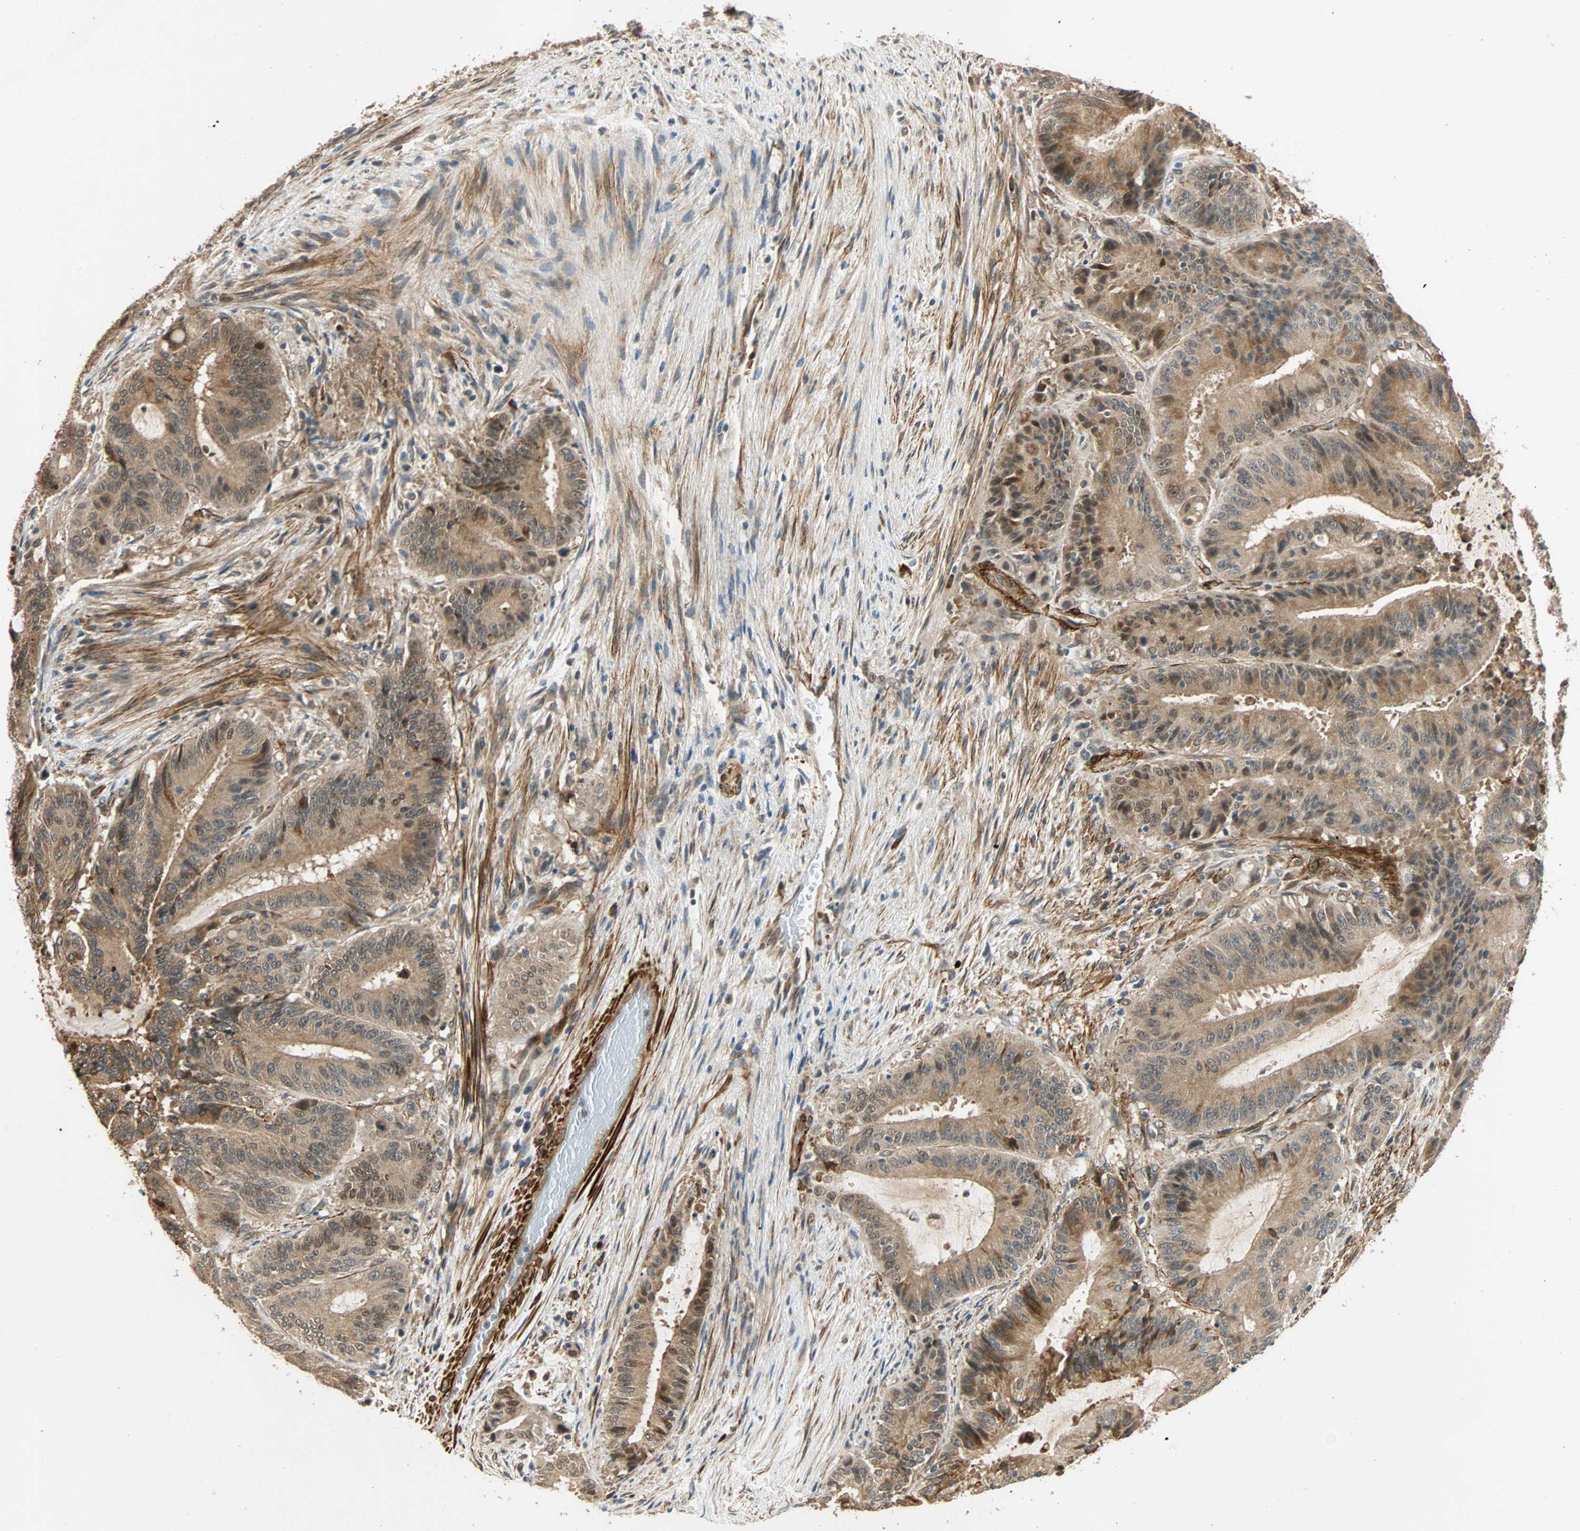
{"staining": {"intensity": "moderate", "quantity": ">75%", "location": "cytoplasmic/membranous,nuclear"}, "tissue": "liver cancer", "cell_type": "Tumor cells", "image_type": "cancer", "snomed": [{"axis": "morphology", "description": "Cholangiocarcinoma"}, {"axis": "topography", "description": "Liver"}], "caption": "Brown immunohistochemical staining in human liver cholangiocarcinoma exhibits moderate cytoplasmic/membranous and nuclear positivity in approximately >75% of tumor cells.", "gene": "QSER1", "patient": {"sex": "female", "age": 73}}